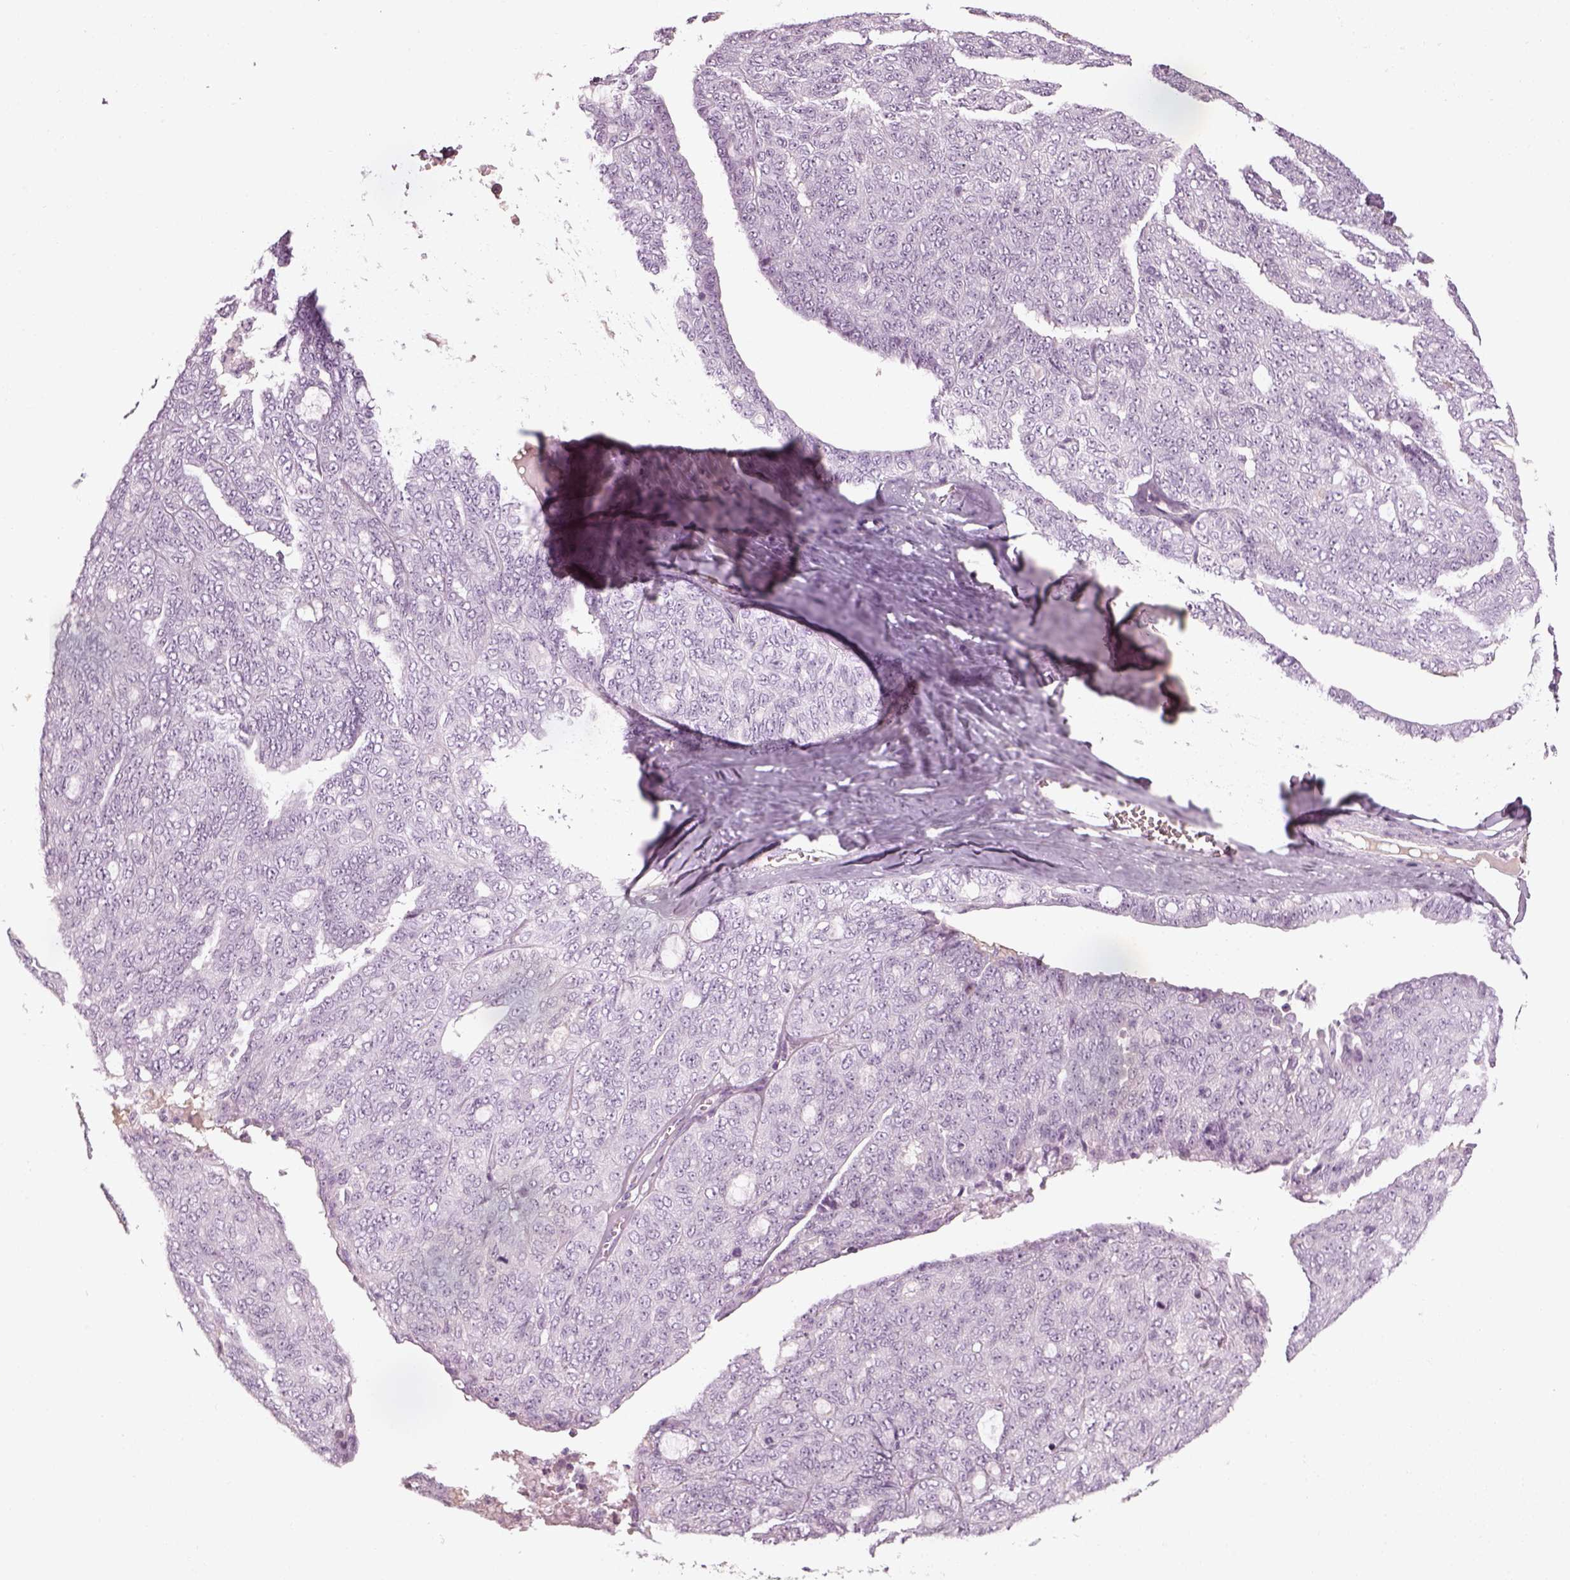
{"staining": {"intensity": "negative", "quantity": "none", "location": "none"}, "tissue": "ovarian cancer", "cell_type": "Tumor cells", "image_type": "cancer", "snomed": [{"axis": "morphology", "description": "Cystadenocarcinoma, serous, NOS"}, {"axis": "topography", "description": "Ovary"}], "caption": "Tumor cells show no significant protein positivity in ovarian serous cystadenocarcinoma. Brightfield microscopy of immunohistochemistry (IHC) stained with DAB (brown) and hematoxylin (blue), captured at high magnification.", "gene": "GAS2L2", "patient": {"sex": "female", "age": 71}}